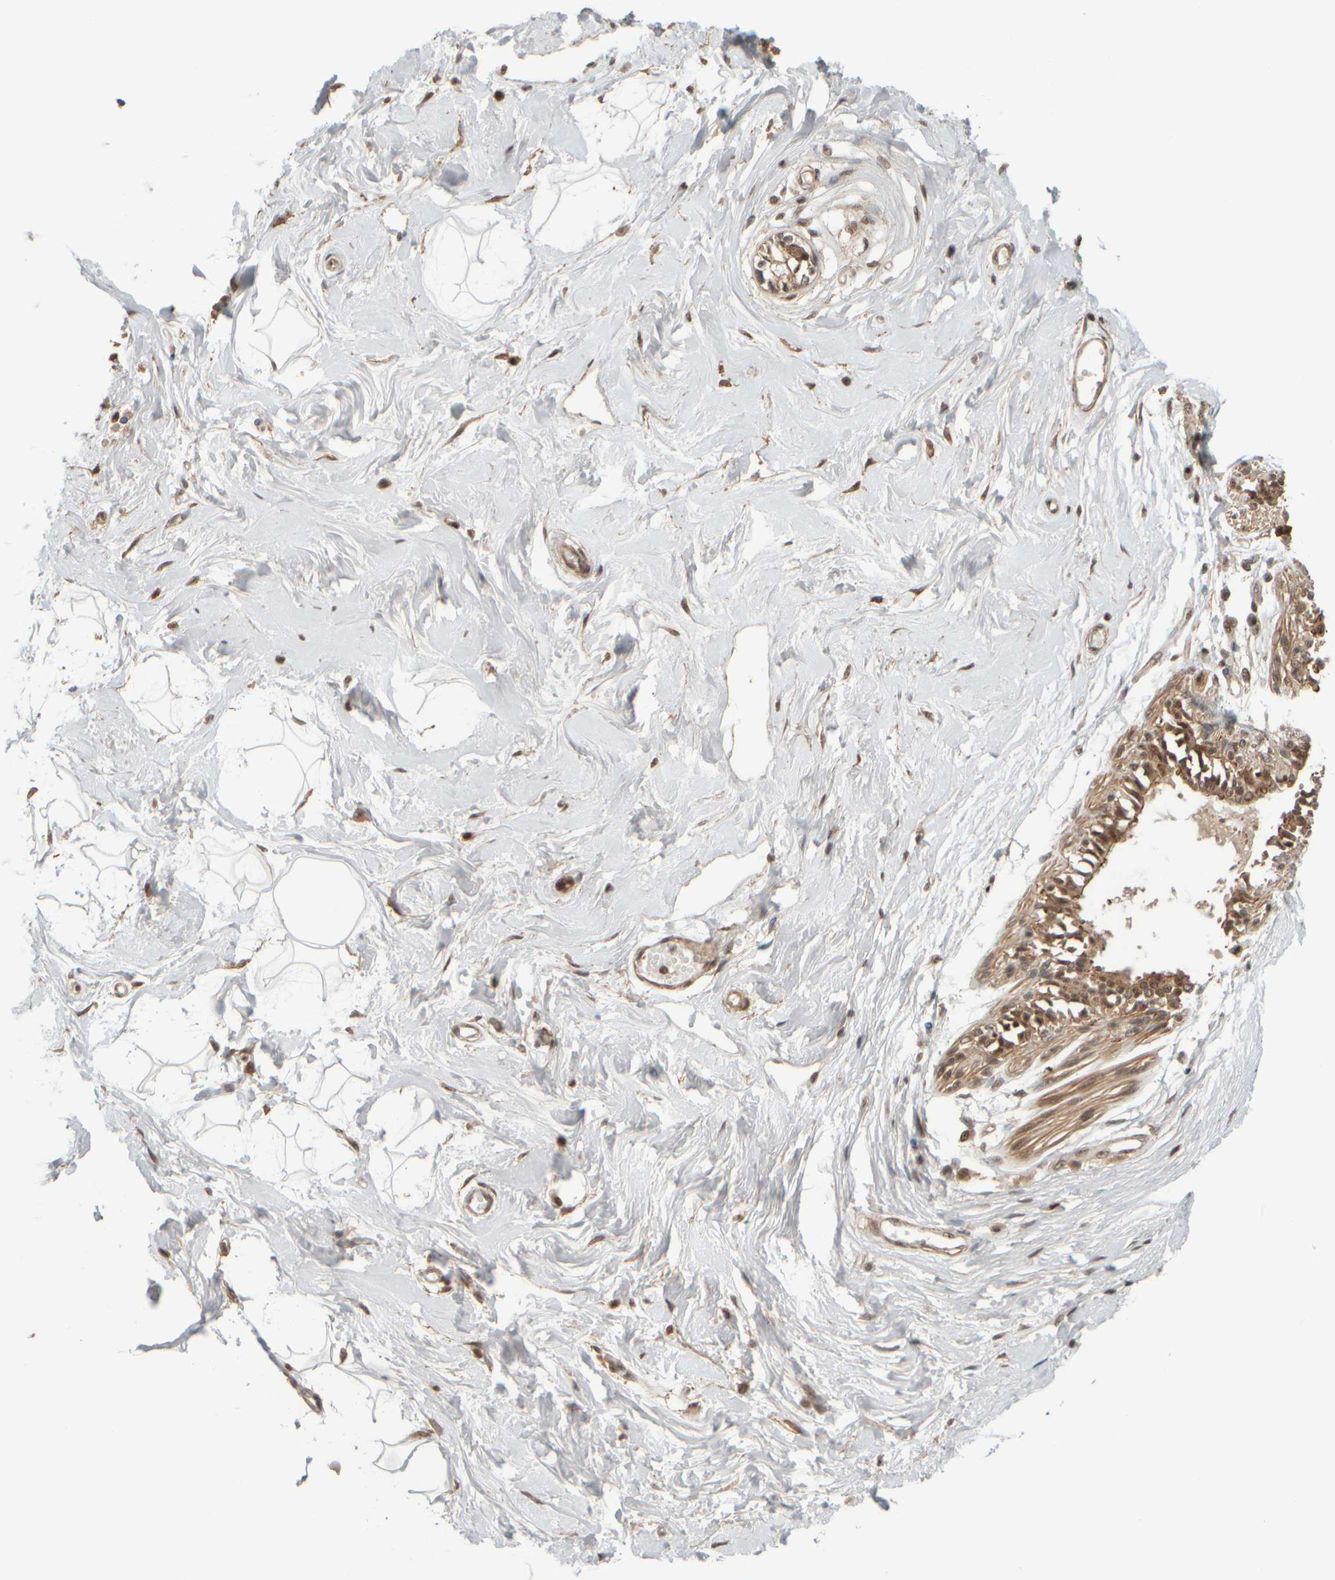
{"staining": {"intensity": "weak", "quantity": "25%-75%", "location": "nuclear"}, "tissue": "breast", "cell_type": "Adipocytes", "image_type": "normal", "snomed": [{"axis": "morphology", "description": "Normal tissue, NOS"}, {"axis": "topography", "description": "Breast"}], "caption": "The histopathology image demonstrates a brown stain indicating the presence of a protein in the nuclear of adipocytes in breast. (DAB = brown stain, brightfield microscopy at high magnification).", "gene": "SYNRG", "patient": {"sex": "female", "age": 45}}